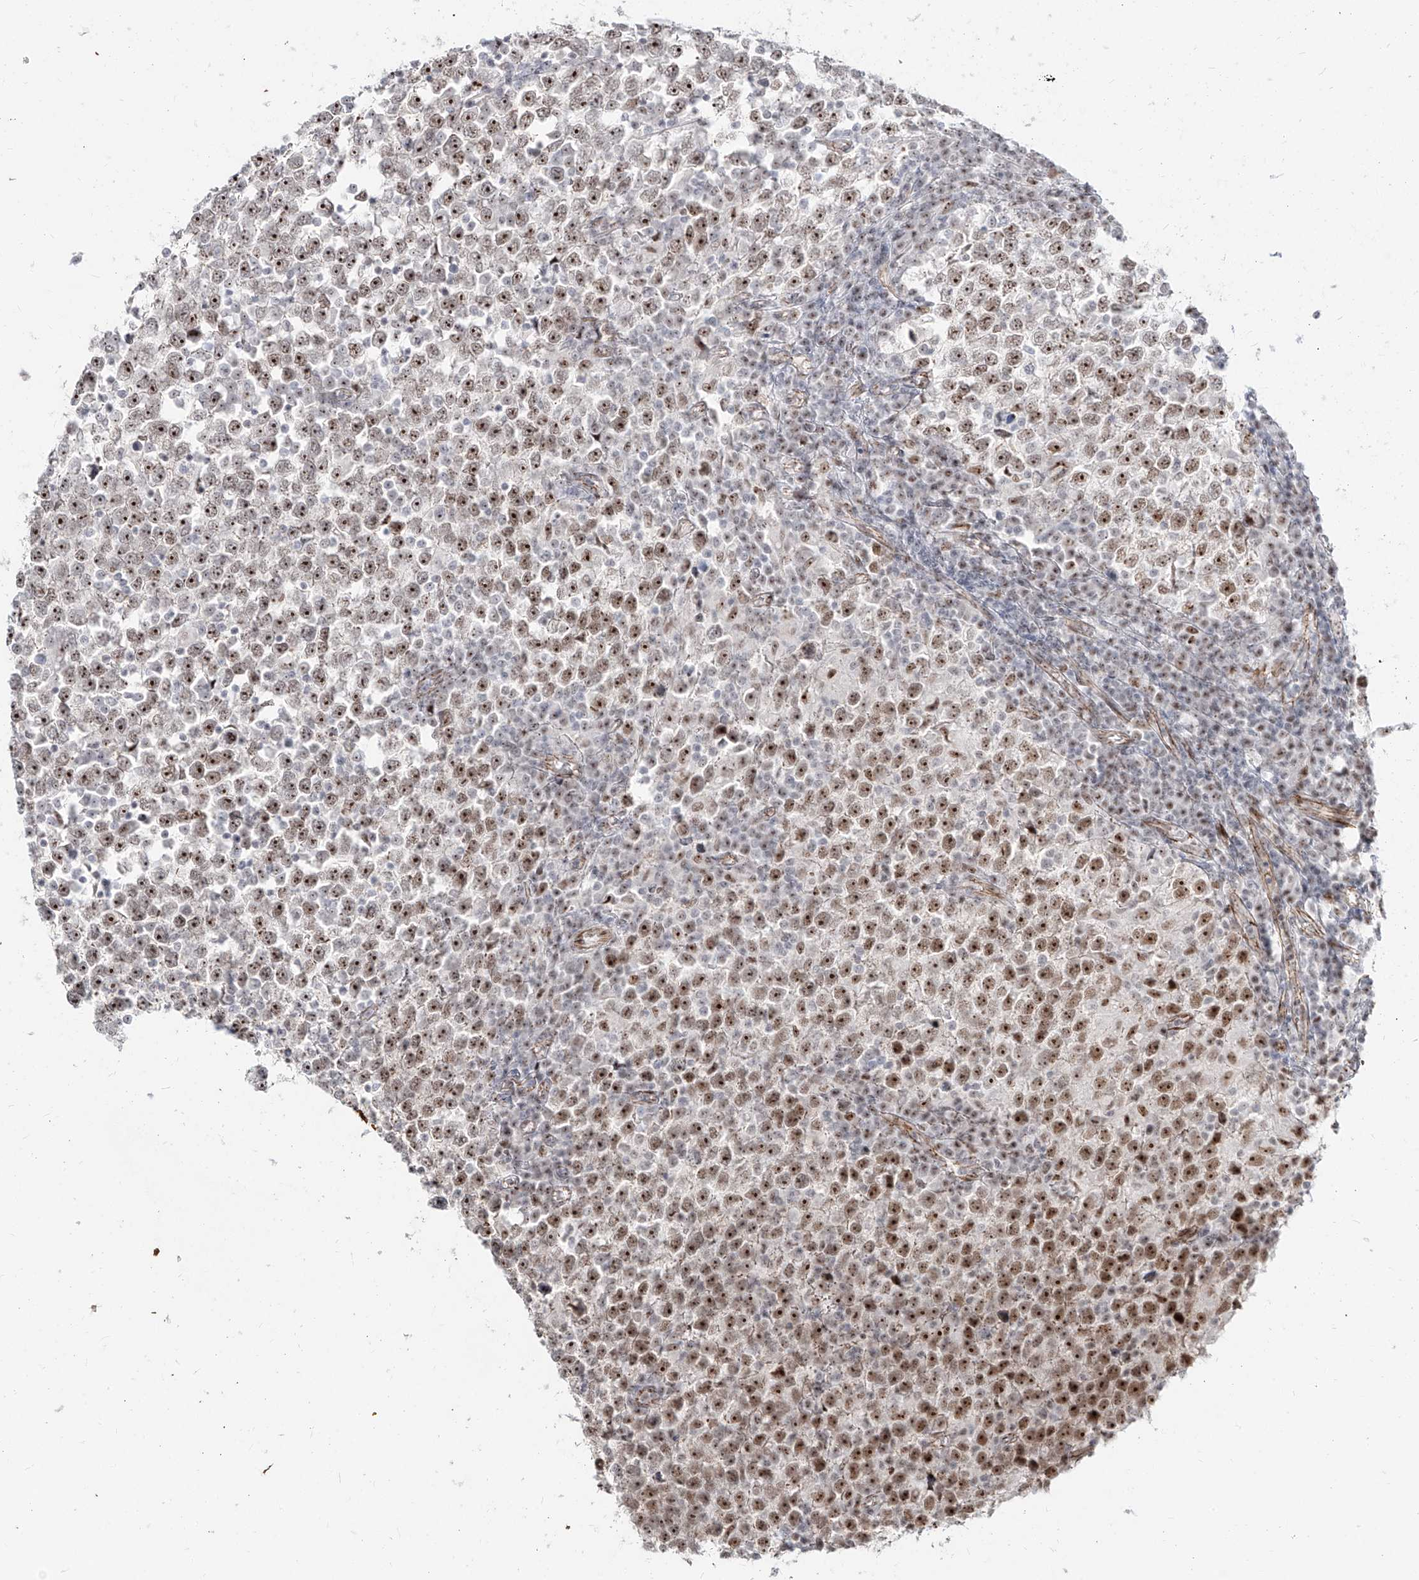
{"staining": {"intensity": "strong", "quantity": ">75%", "location": "nuclear"}, "tissue": "testis cancer", "cell_type": "Tumor cells", "image_type": "cancer", "snomed": [{"axis": "morphology", "description": "Seminoma, NOS"}, {"axis": "topography", "description": "Testis"}], "caption": "Immunohistochemical staining of human testis seminoma reveals high levels of strong nuclear protein expression in about >75% of tumor cells.", "gene": "ZNF710", "patient": {"sex": "male", "age": 65}}